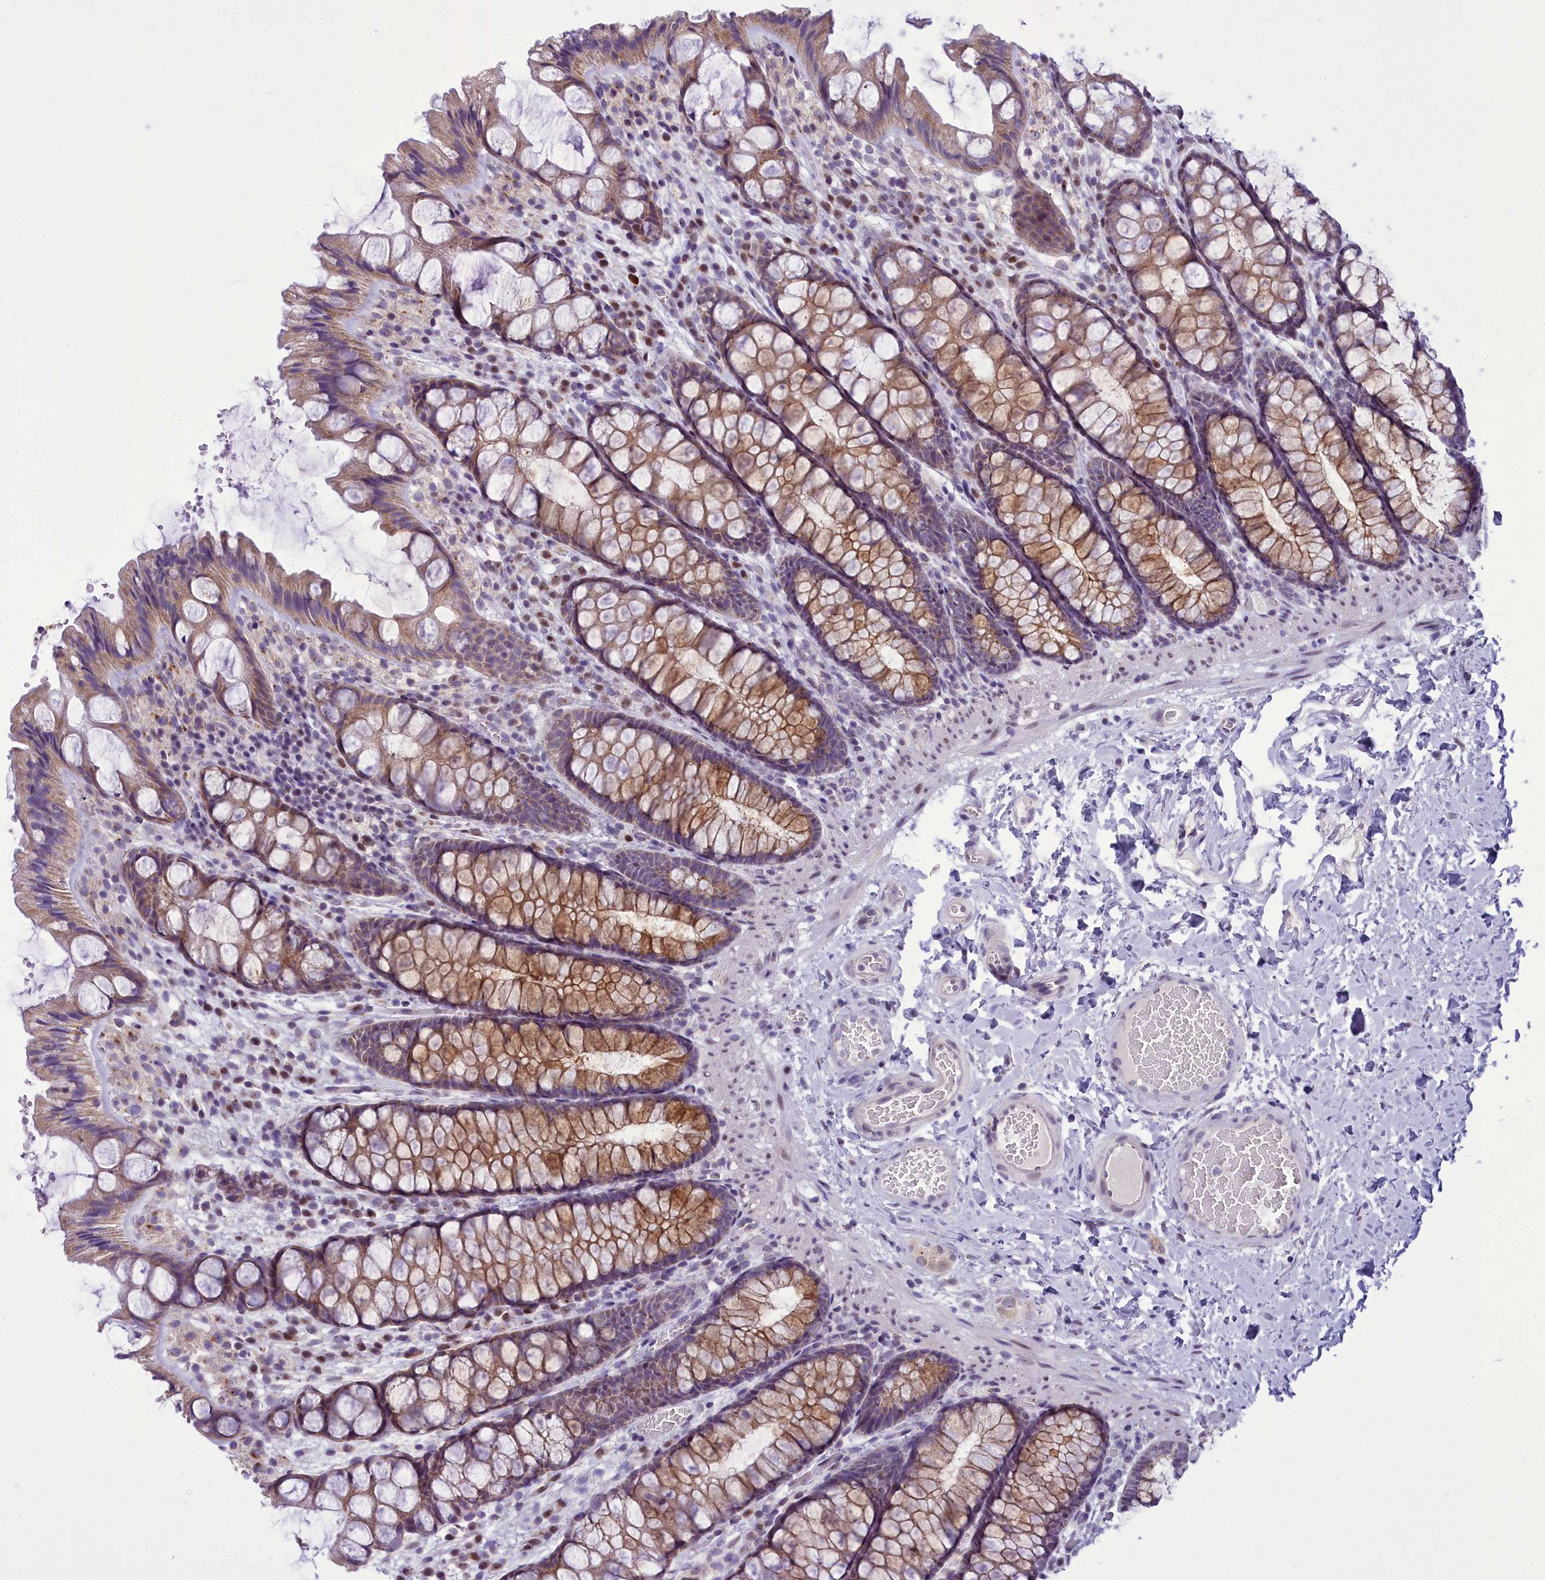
{"staining": {"intensity": "negative", "quantity": "none", "location": "none"}, "tissue": "colon", "cell_type": "Endothelial cells", "image_type": "normal", "snomed": [{"axis": "morphology", "description": "Normal tissue, NOS"}, {"axis": "topography", "description": "Colon"}], "caption": "DAB immunohistochemical staining of normal human colon exhibits no significant expression in endothelial cells. Brightfield microscopy of immunohistochemistry stained with DAB (3,3'-diaminobenzidine) (brown) and hematoxylin (blue), captured at high magnification.", "gene": "B9D2", "patient": {"sex": "male", "age": 47}}